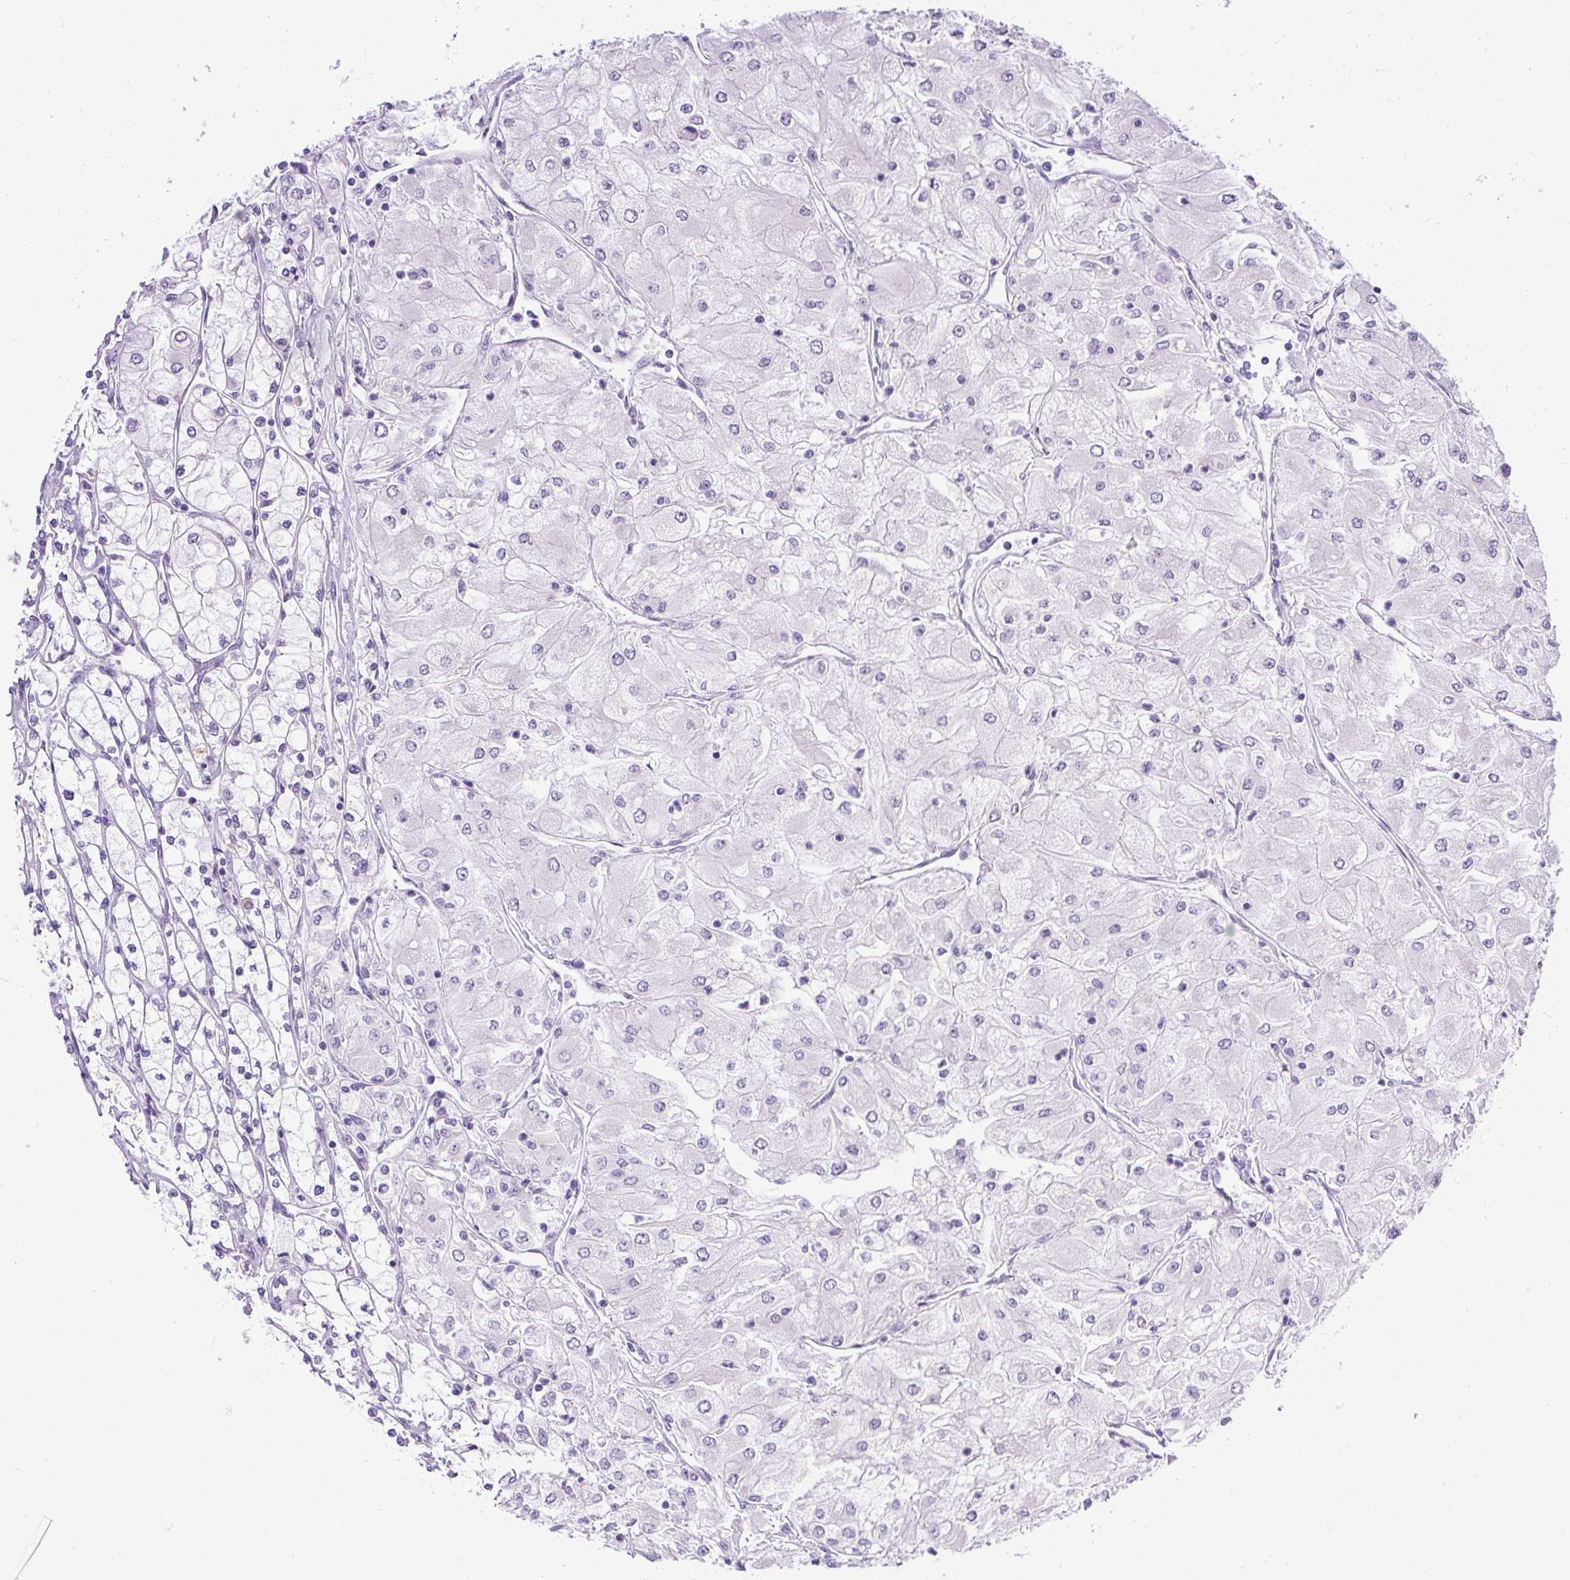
{"staining": {"intensity": "negative", "quantity": "none", "location": "none"}, "tissue": "renal cancer", "cell_type": "Tumor cells", "image_type": "cancer", "snomed": [{"axis": "morphology", "description": "Adenocarcinoma, NOS"}, {"axis": "topography", "description": "Kidney"}], "caption": "Immunohistochemical staining of human renal cancer (adenocarcinoma) reveals no significant expression in tumor cells.", "gene": "WNT10B", "patient": {"sex": "male", "age": 80}}